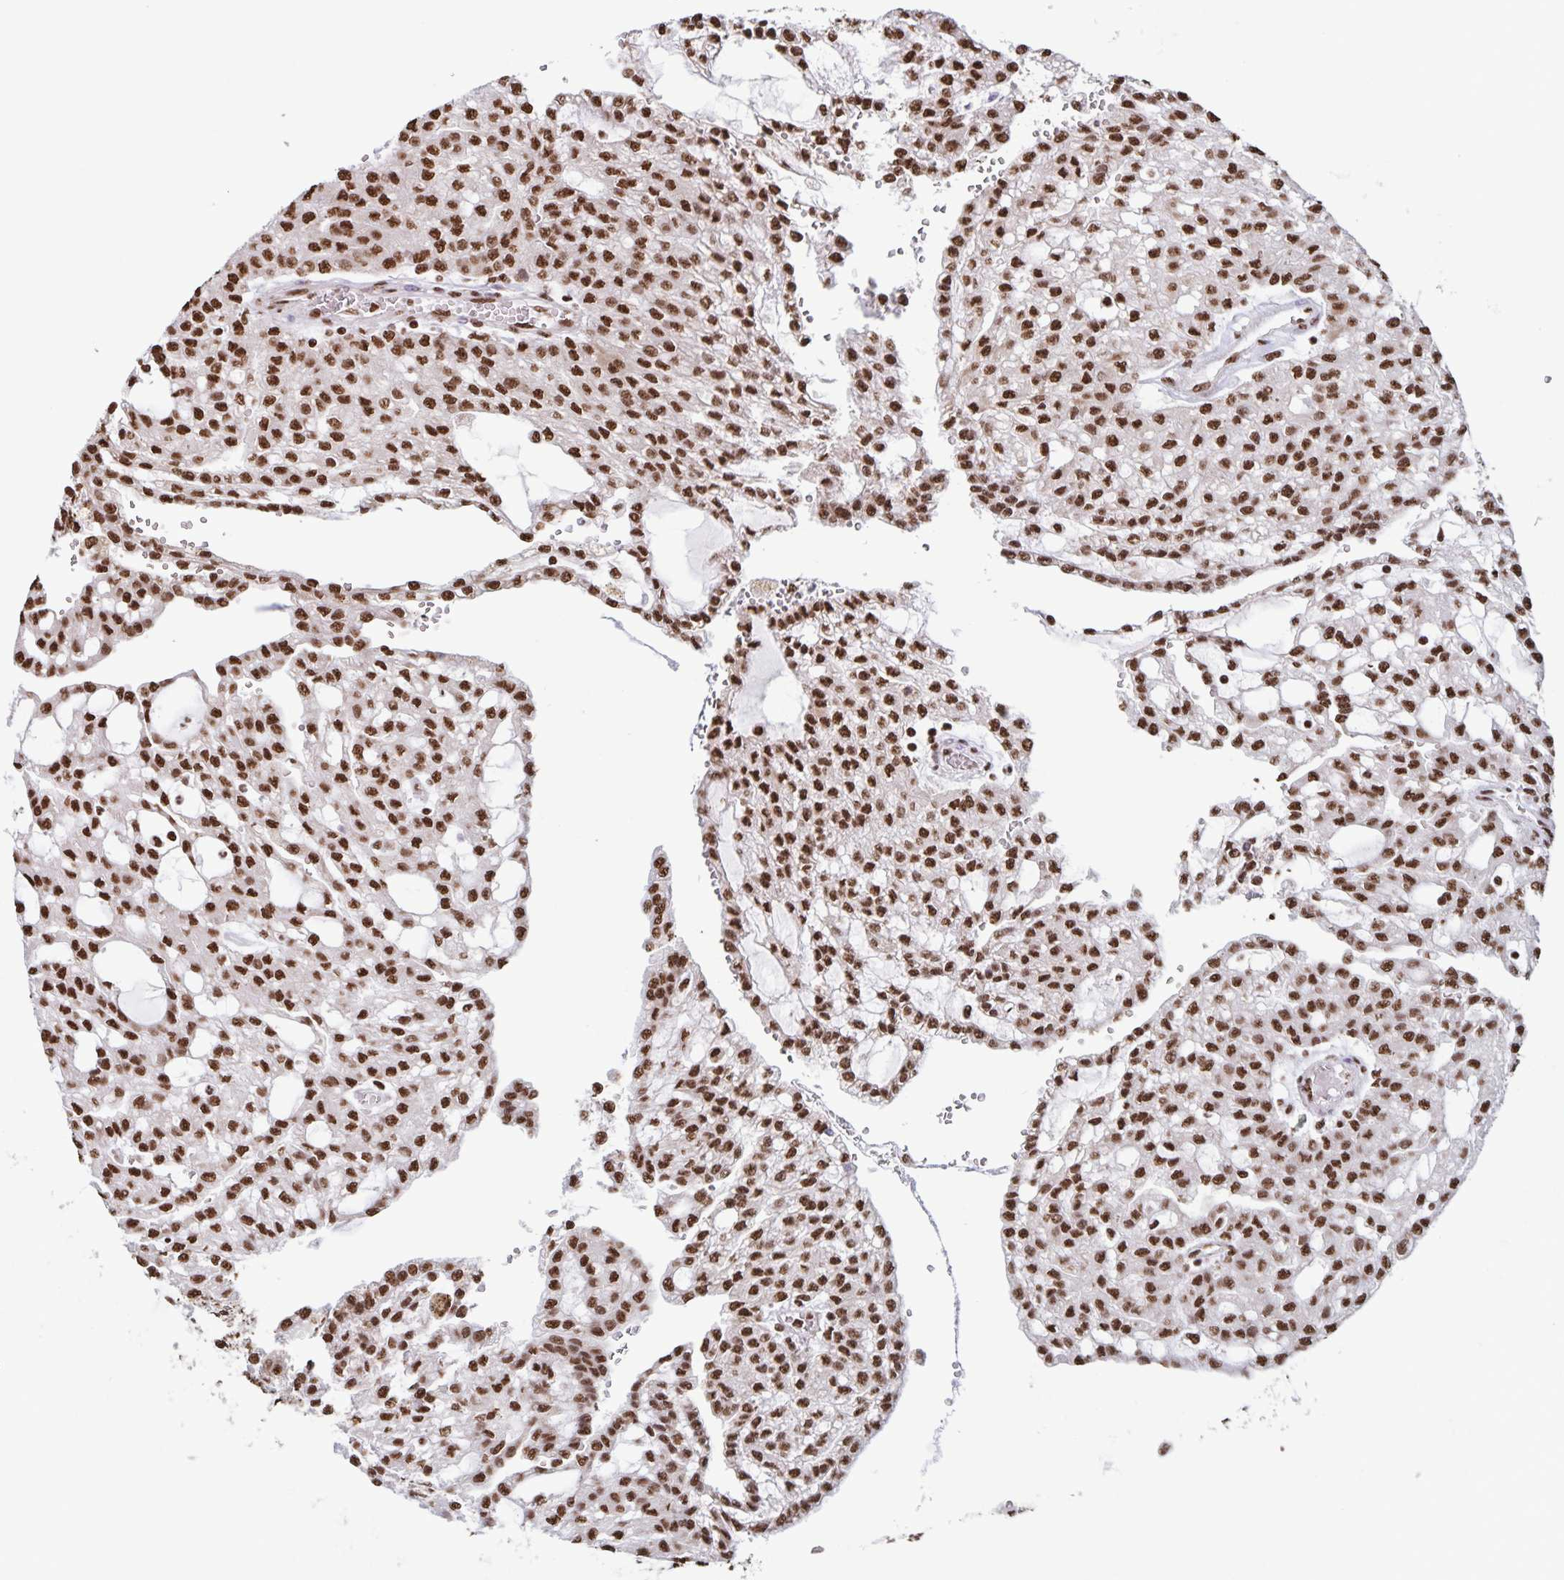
{"staining": {"intensity": "strong", "quantity": ">75%", "location": "nuclear"}, "tissue": "renal cancer", "cell_type": "Tumor cells", "image_type": "cancer", "snomed": [{"axis": "morphology", "description": "Adenocarcinoma, NOS"}, {"axis": "topography", "description": "Kidney"}], "caption": "Human renal adenocarcinoma stained with a brown dye reveals strong nuclear positive positivity in about >75% of tumor cells.", "gene": "DUT", "patient": {"sex": "male", "age": 63}}